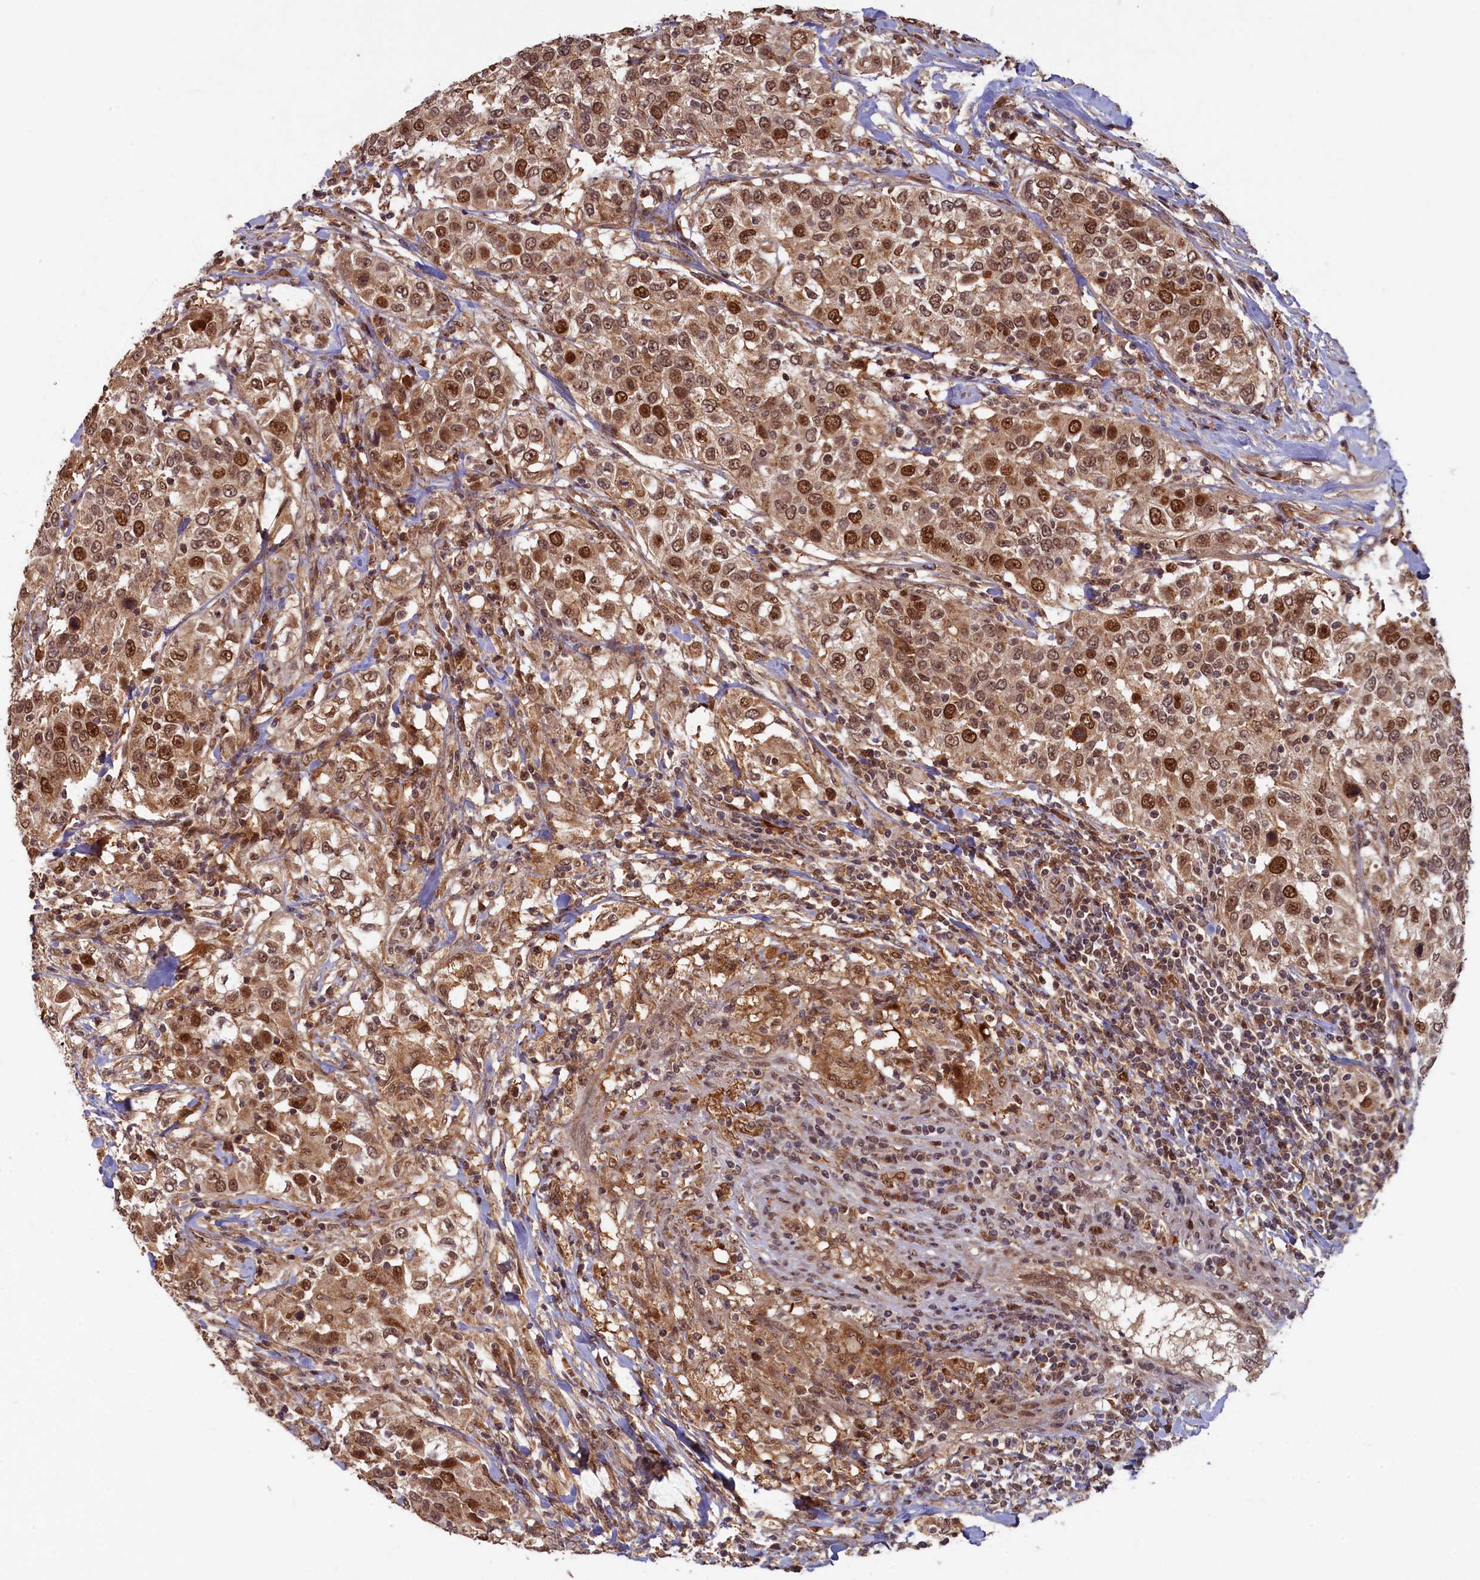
{"staining": {"intensity": "strong", "quantity": ">75%", "location": "cytoplasmic/membranous,nuclear"}, "tissue": "urothelial cancer", "cell_type": "Tumor cells", "image_type": "cancer", "snomed": [{"axis": "morphology", "description": "Urothelial carcinoma, High grade"}, {"axis": "topography", "description": "Urinary bladder"}], "caption": "Tumor cells show high levels of strong cytoplasmic/membranous and nuclear positivity in approximately >75% of cells in human urothelial cancer.", "gene": "BRCA1", "patient": {"sex": "female", "age": 80}}